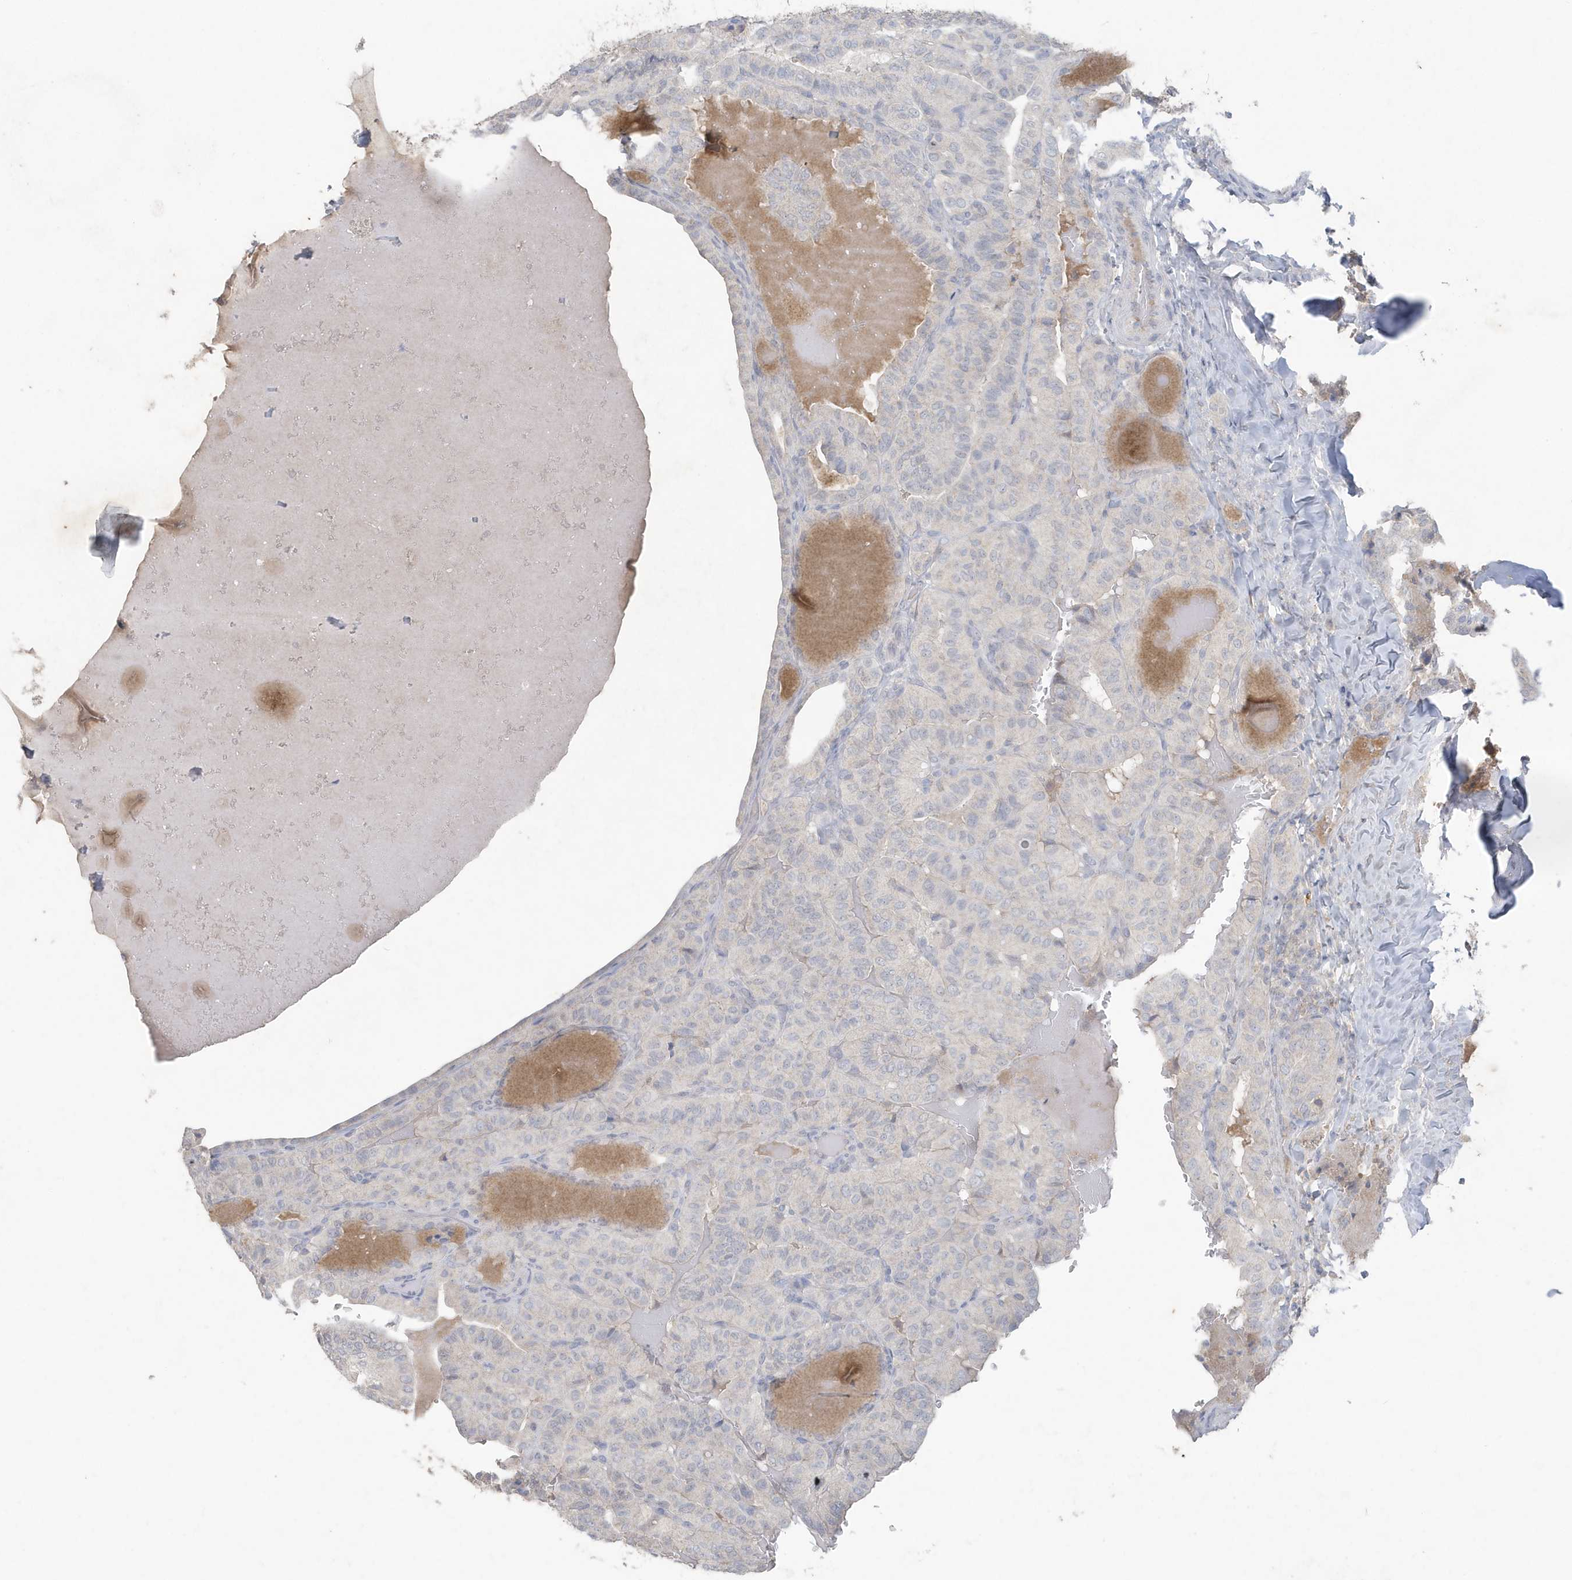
{"staining": {"intensity": "negative", "quantity": "none", "location": "none"}, "tissue": "thyroid cancer", "cell_type": "Tumor cells", "image_type": "cancer", "snomed": [{"axis": "morphology", "description": "Papillary adenocarcinoma, NOS"}, {"axis": "topography", "description": "Thyroid gland"}], "caption": "The histopathology image shows no staining of tumor cells in thyroid cancer (papillary adenocarcinoma).", "gene": "C1RL", "patient": {"sex": "male", "age": 77}}